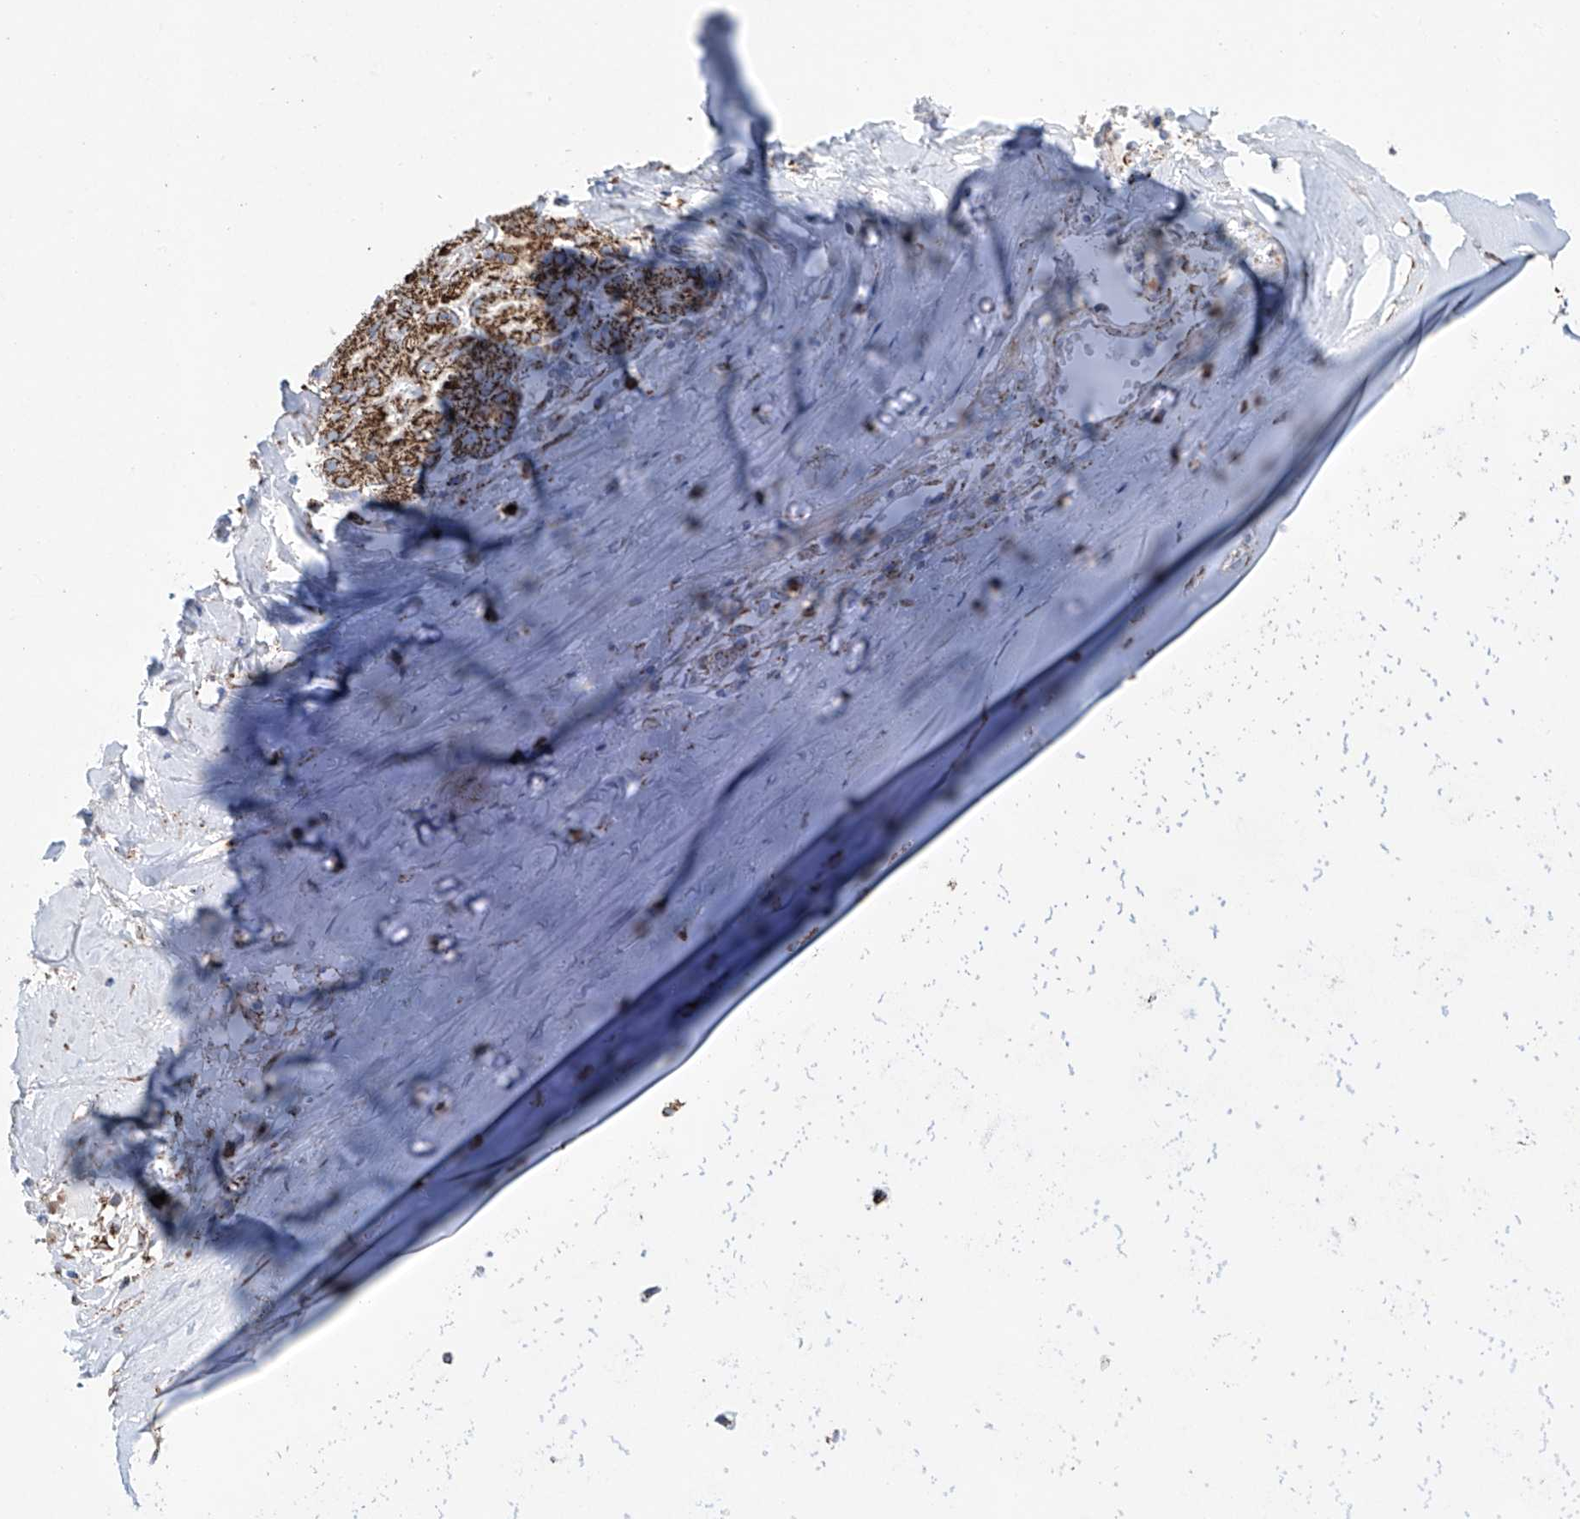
{"staining": {"intensity": "moderate", "quantity": ">75%", "location": "cytoplasmic/membranous"}, "tissue": "adipose tissue", "cell_type": "Adipocytes", "image_type": "normal", "snomed": [{"axis": "morphology", "description": "Normal tissue, NOS"}, {"axis": "morphology", "description": "Basal cell carcinoma"}, {"axis": "topography", "description": "Cartilage tissue"}, {"axis": "topography", "description": "Nasopharynx"}, {"axis": "topography", "description": "Oral tissue"}], "caption": "Approximately >75% of adipocytes in normal human adipose tissue demonstrate moderate cytoplasmic/membranous protein staining as visualized by brown immunohistochemical staining.", "gene": "ALDH6A1", "patient": {"sex": "female", "age": 77}}